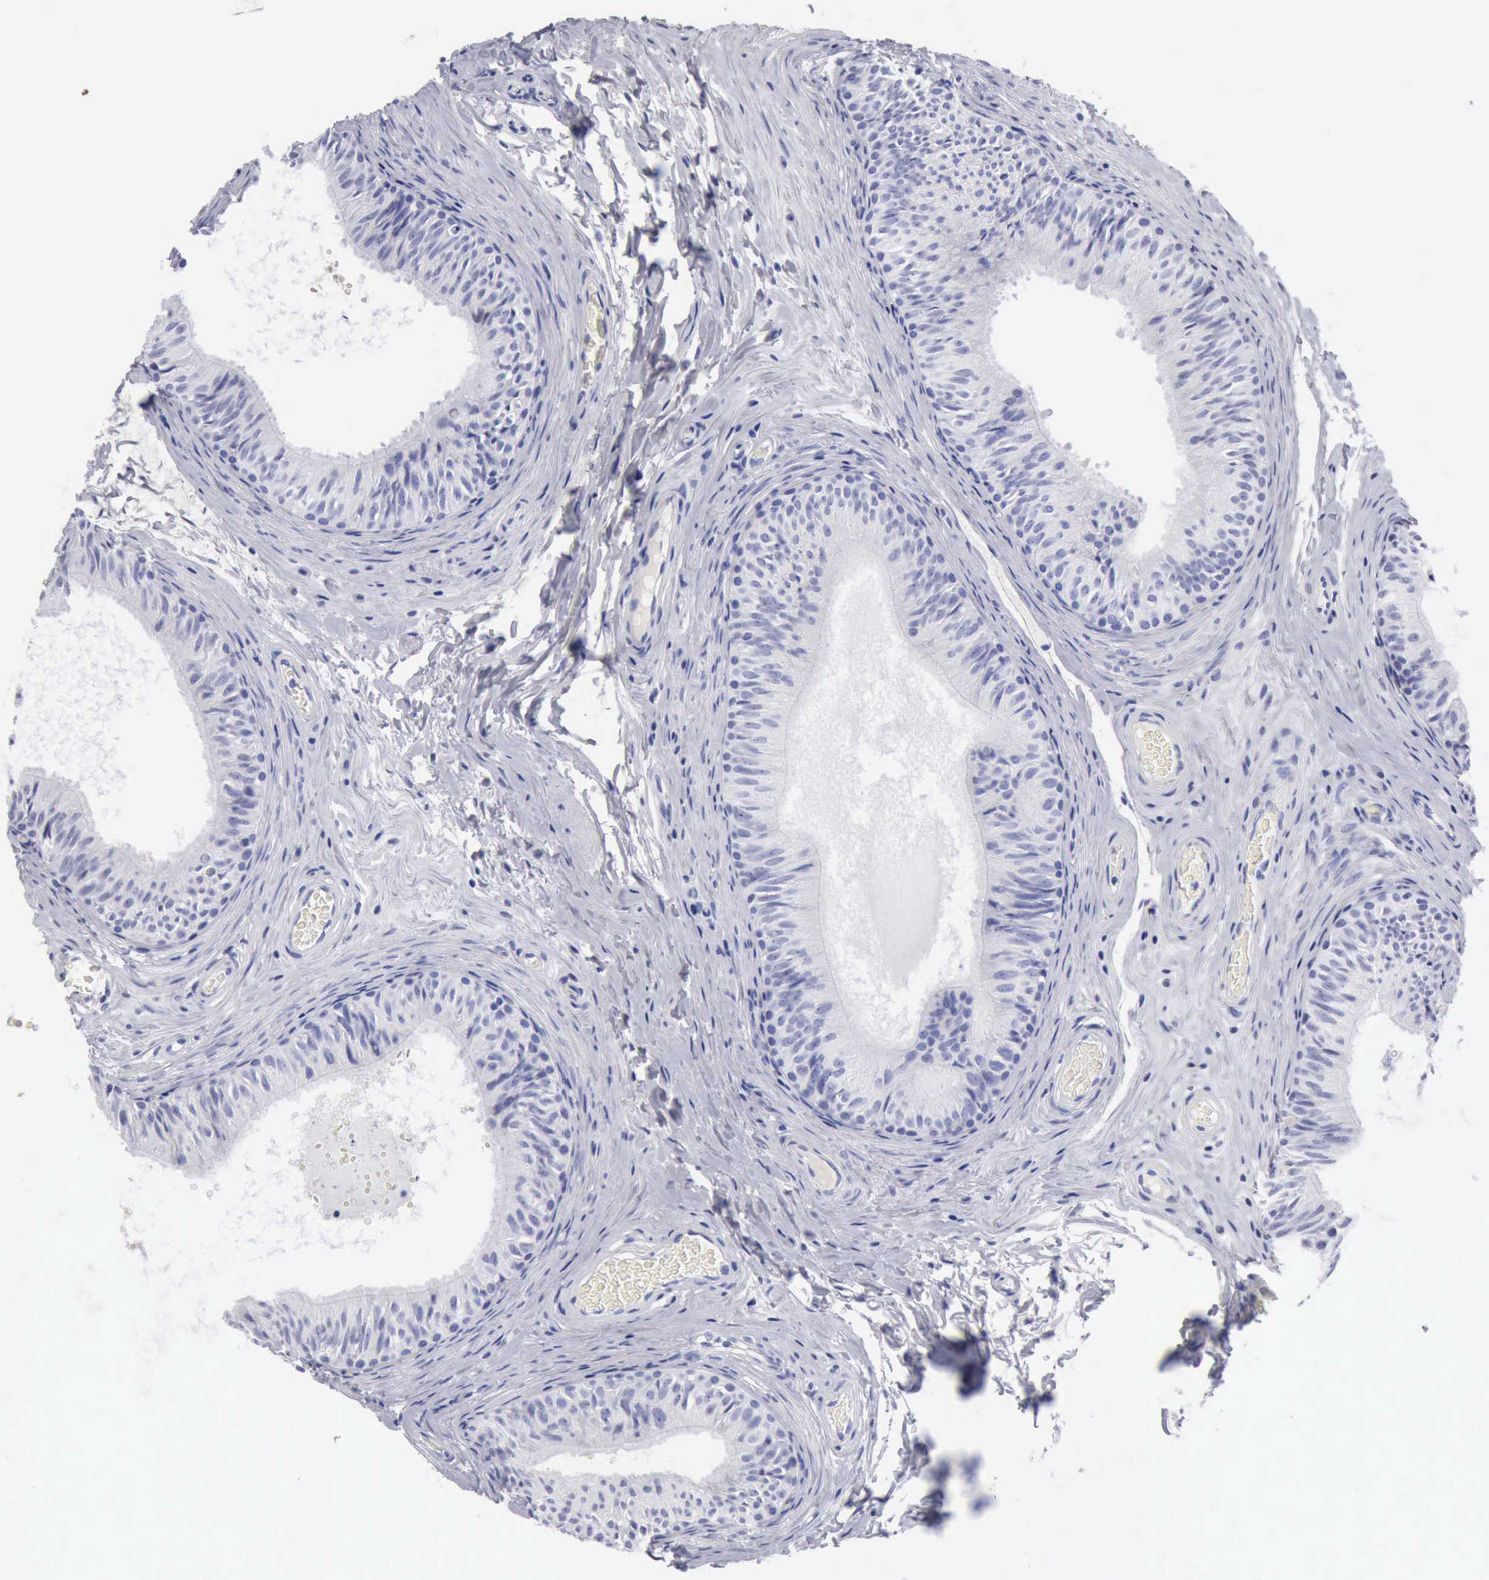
{"staining": {"intensity": "negative", "quantity": "none", "location": "none"}, "tissue": "epididymis", "cell_type": "Glandular cells", "image_type": "normal", "snomed": [{"axis": "morphology", "description": "Normal tissue, NOS"}, {"axis": "topography", "description": "Epididymis"}], "caption": "The histopathology image shows no significant staining in glandular cells of epididymis.", "gene": "CYP19A1", "patient": {"sex": "male", "age": 23}}